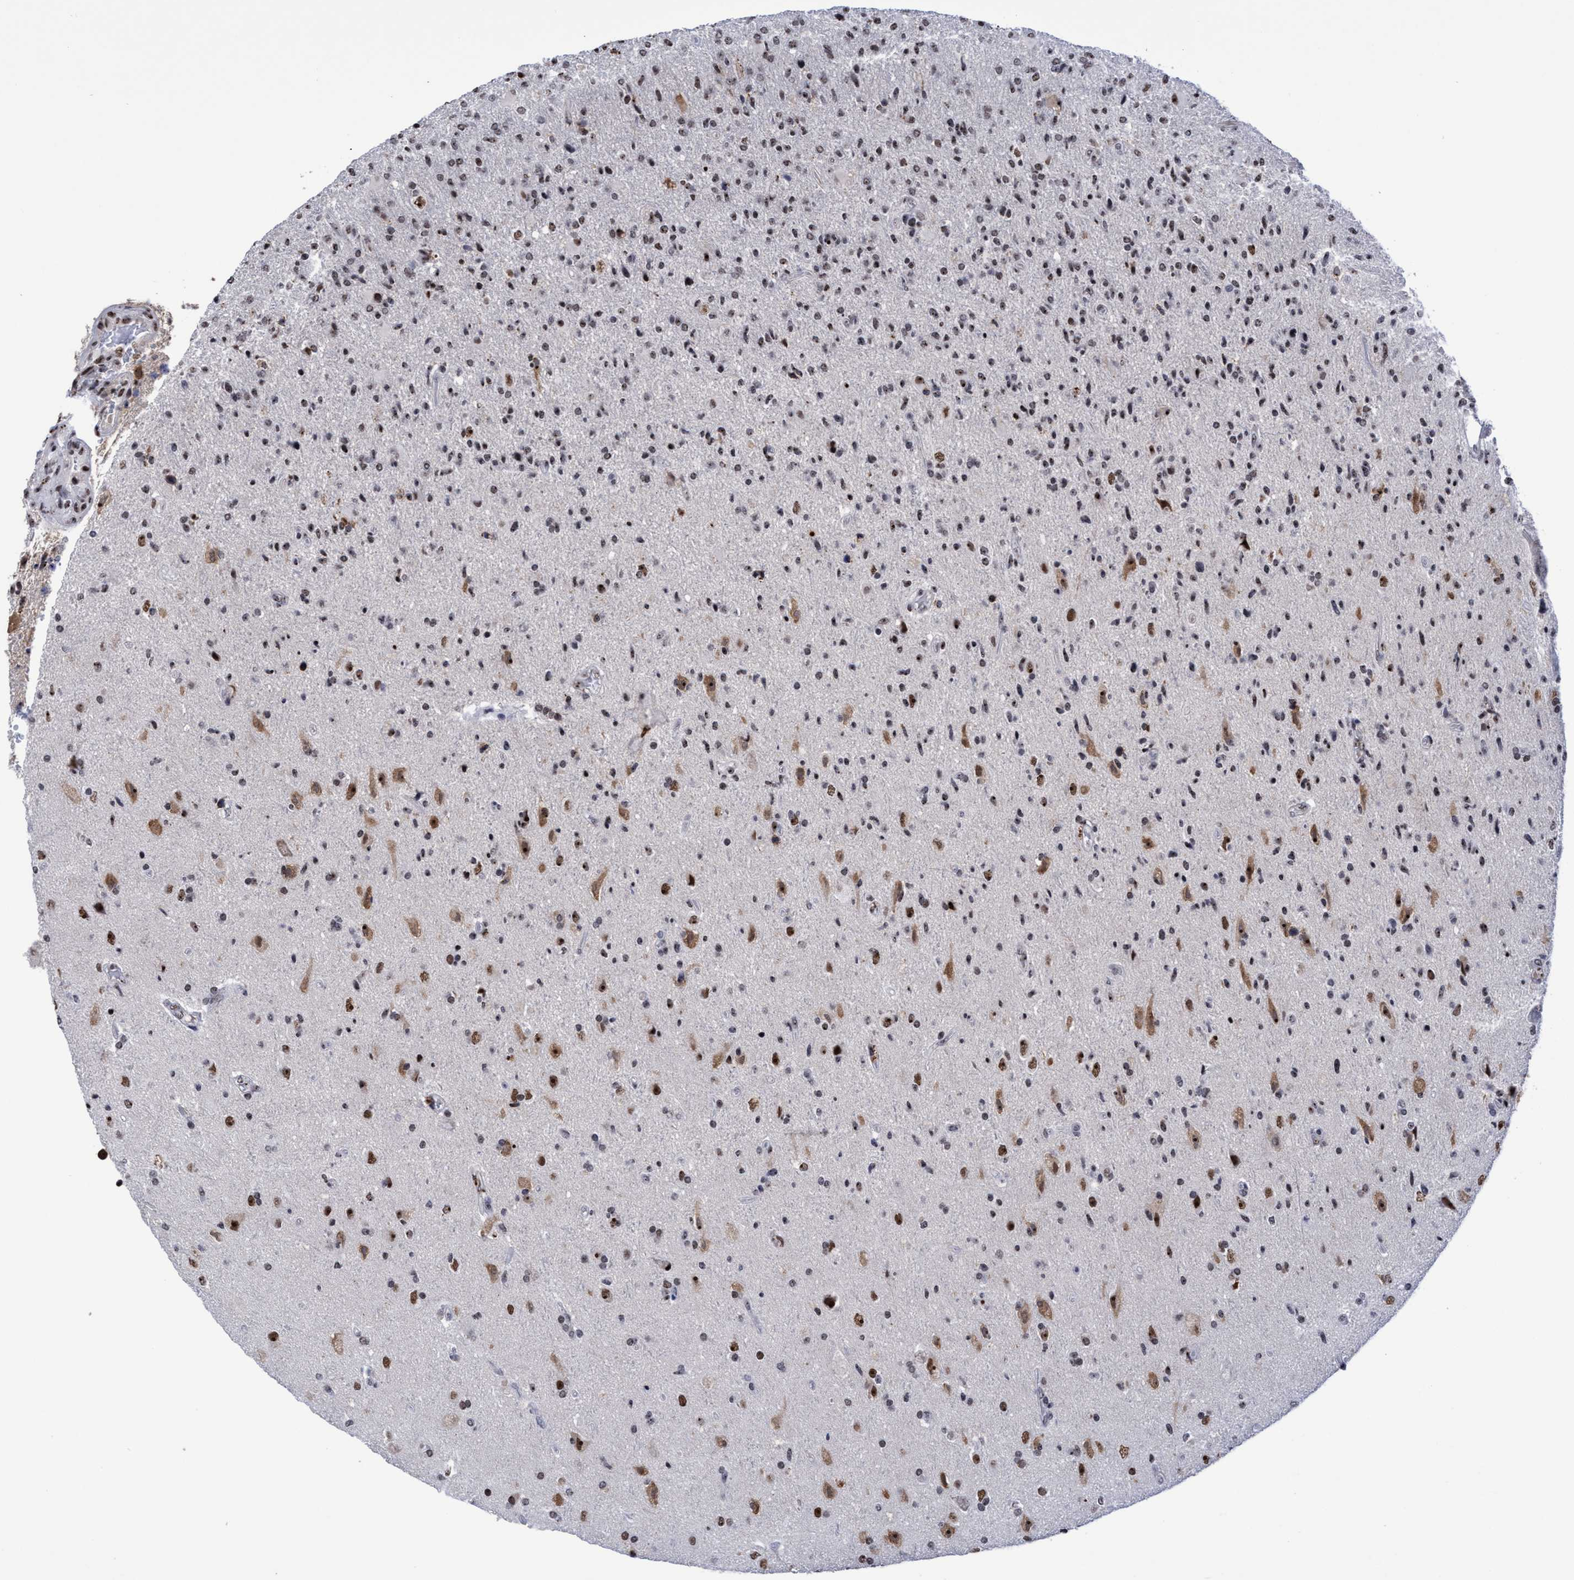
{"staining": {"intensity": "weak", "quantity": ">75%", "location": "nuclear"}, "tissue": "glioma", "cell_type": "Tumor cells", "image_type": "cancer", "snomed": [{"axis": "morphology", "description": "Glioma, malignant, High grade"}, {"axis": "topography", "description": "Brain"}], "caption": "IHC histopathology image of glioma stained for a protein (brown), which demonstrates low levels of weak nuclear positivity in approximately >75% of tumor cells.", "gene": "EFCAB10", "patient": {"sex": "male", "age": 72}}